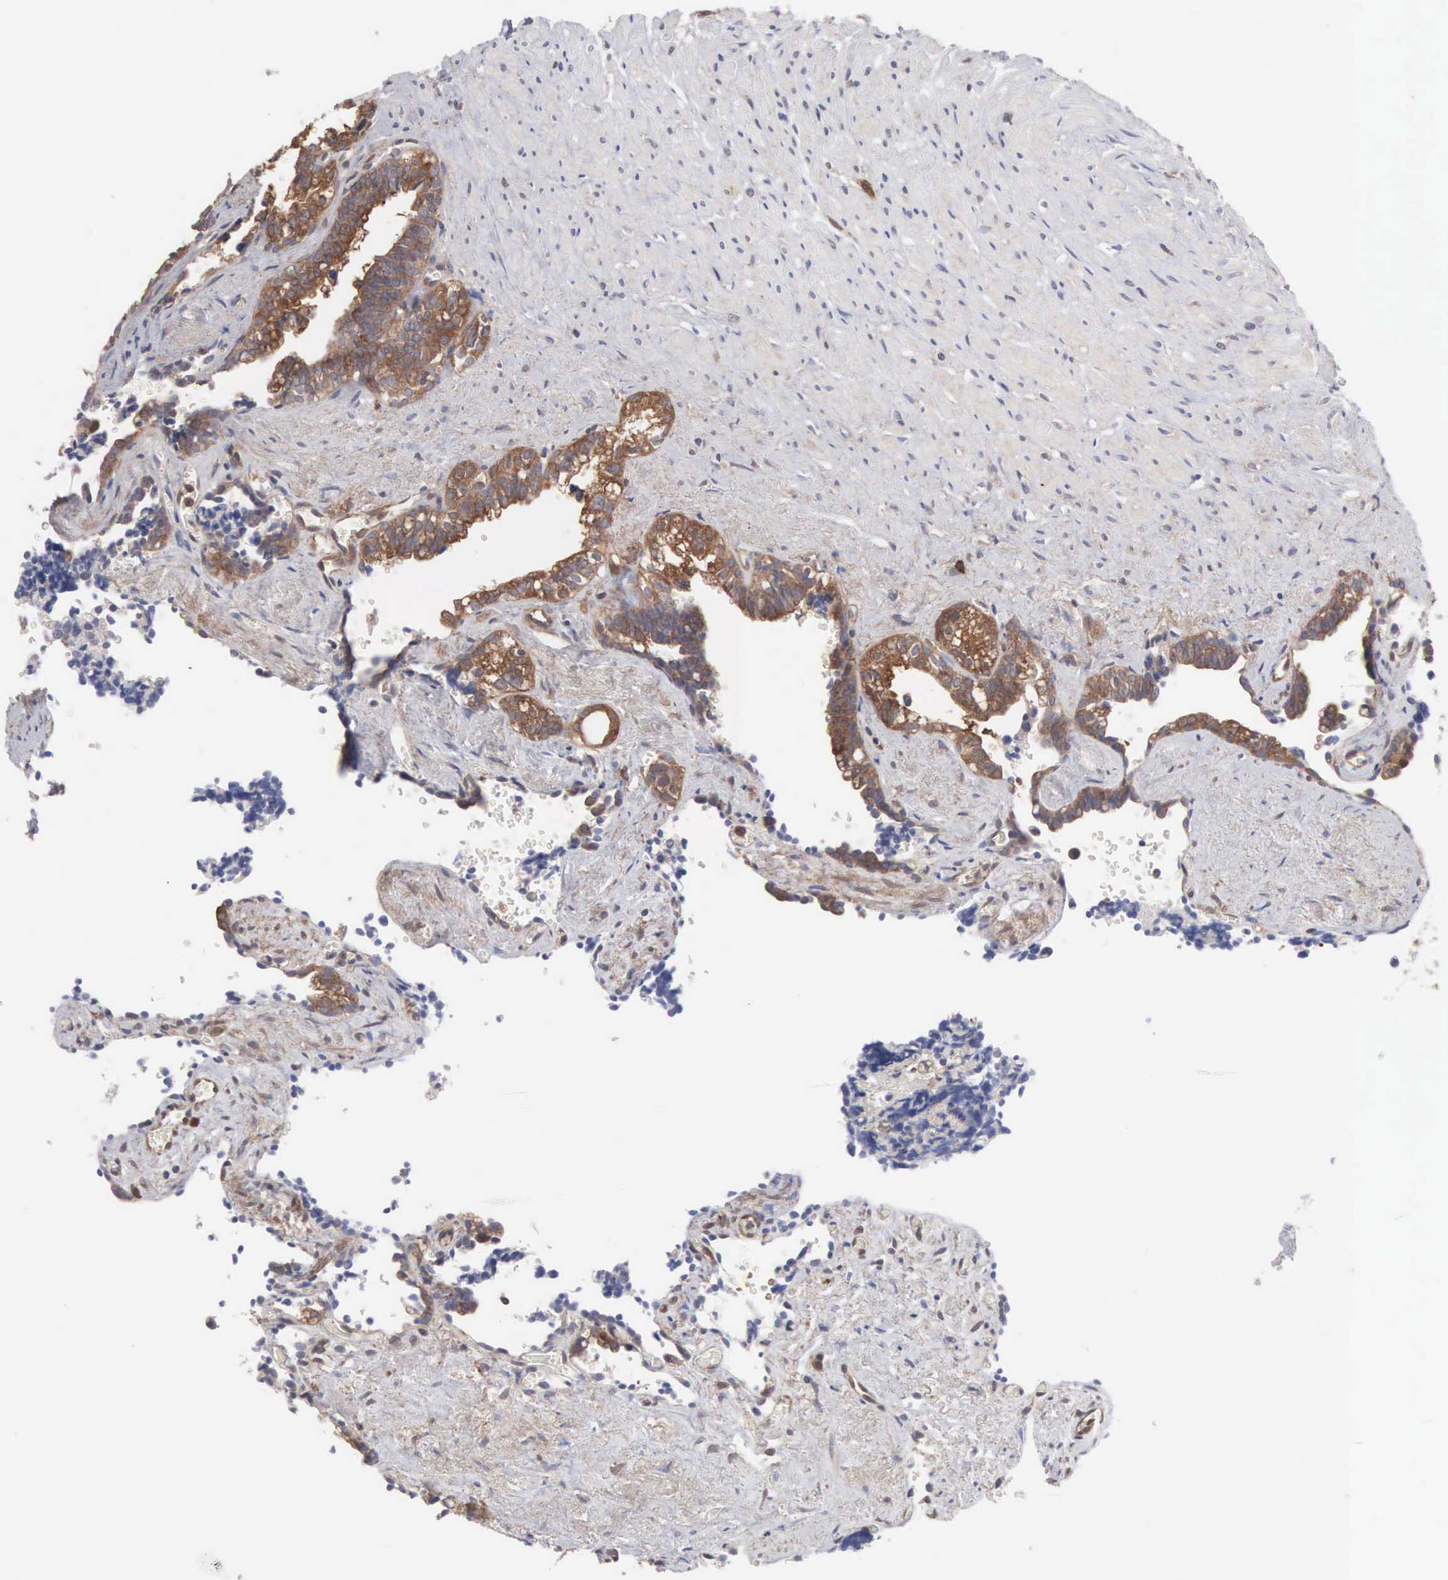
{"staining": {"intensity": "strong", "quantity": ">75%", "location": "cytoplasmic/membranous"}, "tissue": "seminal vesicle", "cell_type": "Glandular cells", "image_type": "normal", "snomed": [{"axis": "morphology", "description": "Normal tissue, NOS"}, {"axis": "topography", "description": "Seminal veicle"}], "caption": "This histopathology image shows normal seminal vesicle stained with immunohistochemistry (IHC) to label a protein in brown. The cytoplasmic/membranous of glandular cells show strong positivity for the protein. Nuclei are counter-stained blue.", "gene": "MTHFD1", "patient": {"sex": "male", "age": 60}}